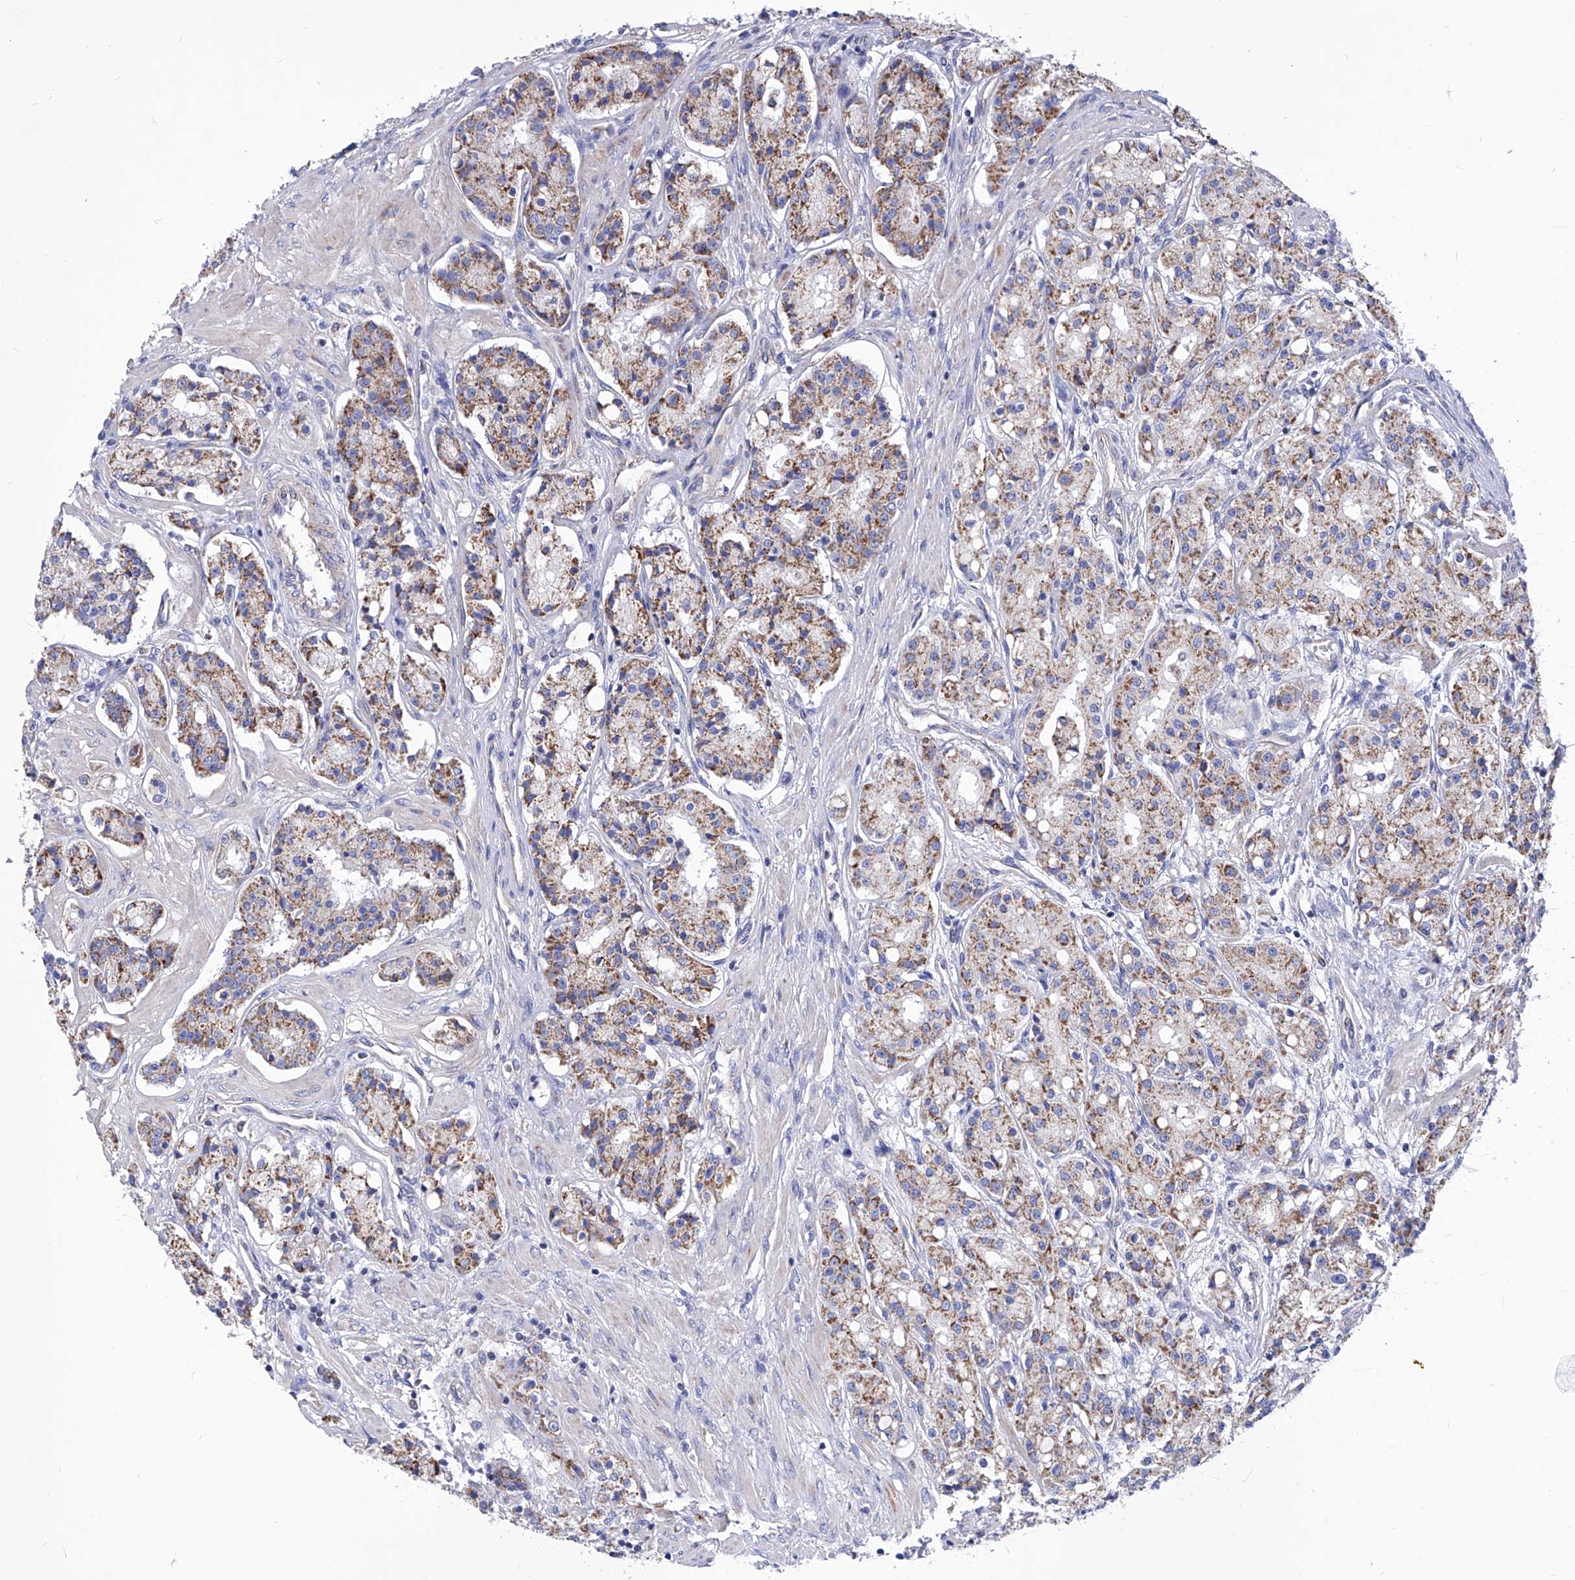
{"staining": {"intensity": "moderate", "quantity": ">75%", "location": "cytoplasmic/membranous"}, "tissue": "prostate cancer", "cell_type": "Tumor cells", "image_type": "cancer", "snomed": [{"axis": "morphology", "description": "Adenocarcinoma, High grade"}, {"axis": "topography", "description": "Prostate"}], "caption": "IHC staining of adenocarcinoma (high-grade) (prostate), which reveals medium levels of moderate cytoplasmic/membranous staining in approximately >75% of tumor cells indicating moderate cytoplasmic/membranous protein expression. The staining was performed using DAB (brown) for protein detection and nuclei were counterstained in hematoxylin (blue).", "gene": "HRNR", "patient": {"sex": "male", "age": 60}}